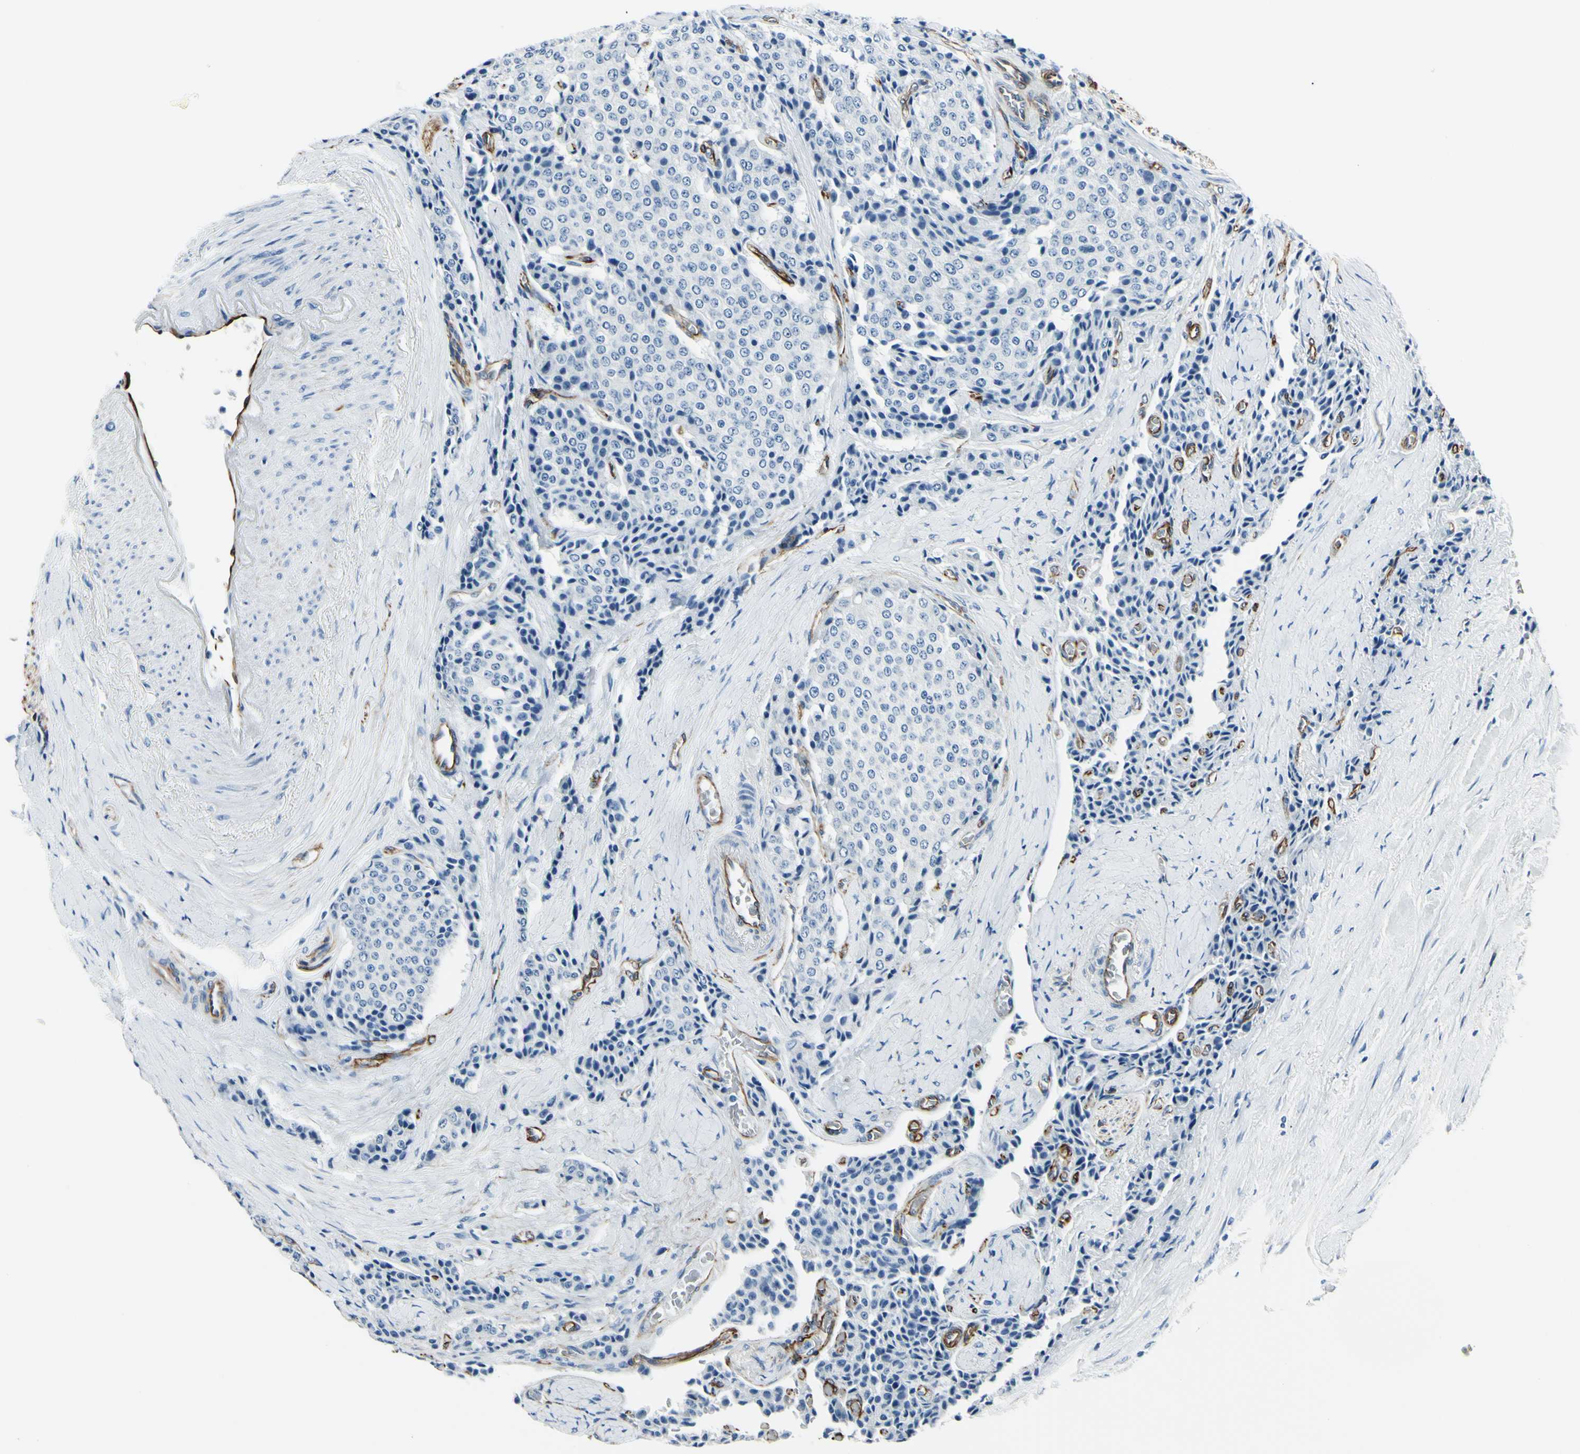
{"staining": {"intensity": "negative", "quantity": "none", "location": "none"}, "tissue": "carcinoid", "cell_type": "Tumor cells", "image_type": "cancer", "snomed": [{"axis": "morphology", "description": "Carcinoid, malignant, NOS"}, {"axis": "topography", "description": "Colon"}], "caption": "Histopathology image shows no protein staining in tumor cells of malignant carcinoid tissue. Brightfield microscopy of immunohistochemistry stained with DAB (3,3'-diaminobenzidine) (brown) and hematoxylin (blue), captured at high magnification.", "gene": "PTH2R", "patient": {"sex": "female", "age": 61}}